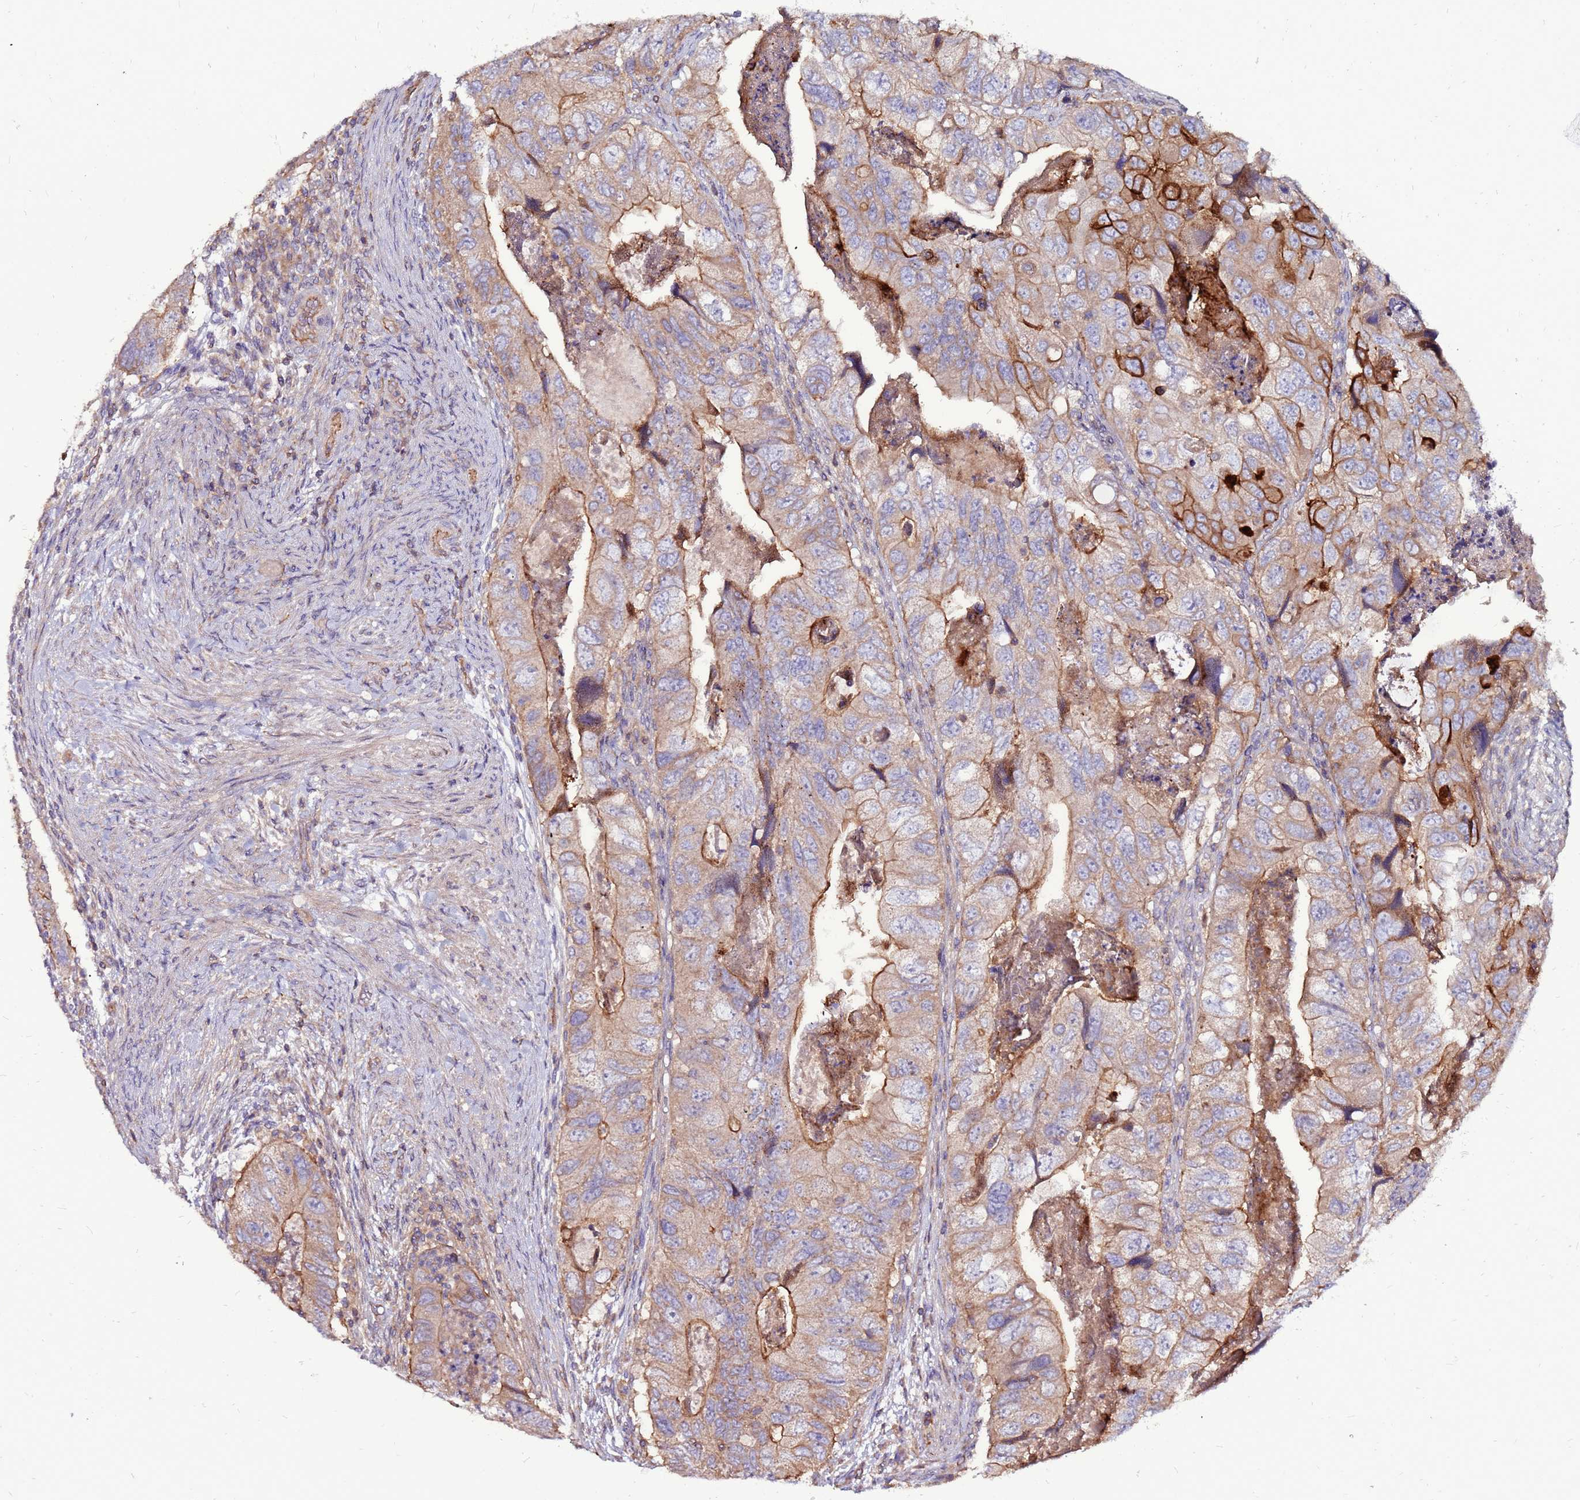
{"staining": {"intensity": "strong", "quantity": "<25%", "location": "cytoplasmic/membranous"}, "tissue": "colorectal cancer", "cell_type": "Tumor cells", "image_type": "cancer", "snomed": [{"axis": "morphology", "description": "Adenocarcinoma, NOS"}, {"axis": "topography", "description": "Rectum"}], "caption": "Colorectal cancer (adenocarcinoma) stained for a protein (brown) shows strong cytoplasmic/membranous positive expression in approximately <25% of tumor cells.", "gene": "NRN1L", "patient": {"sex": "male", "age": 63}}